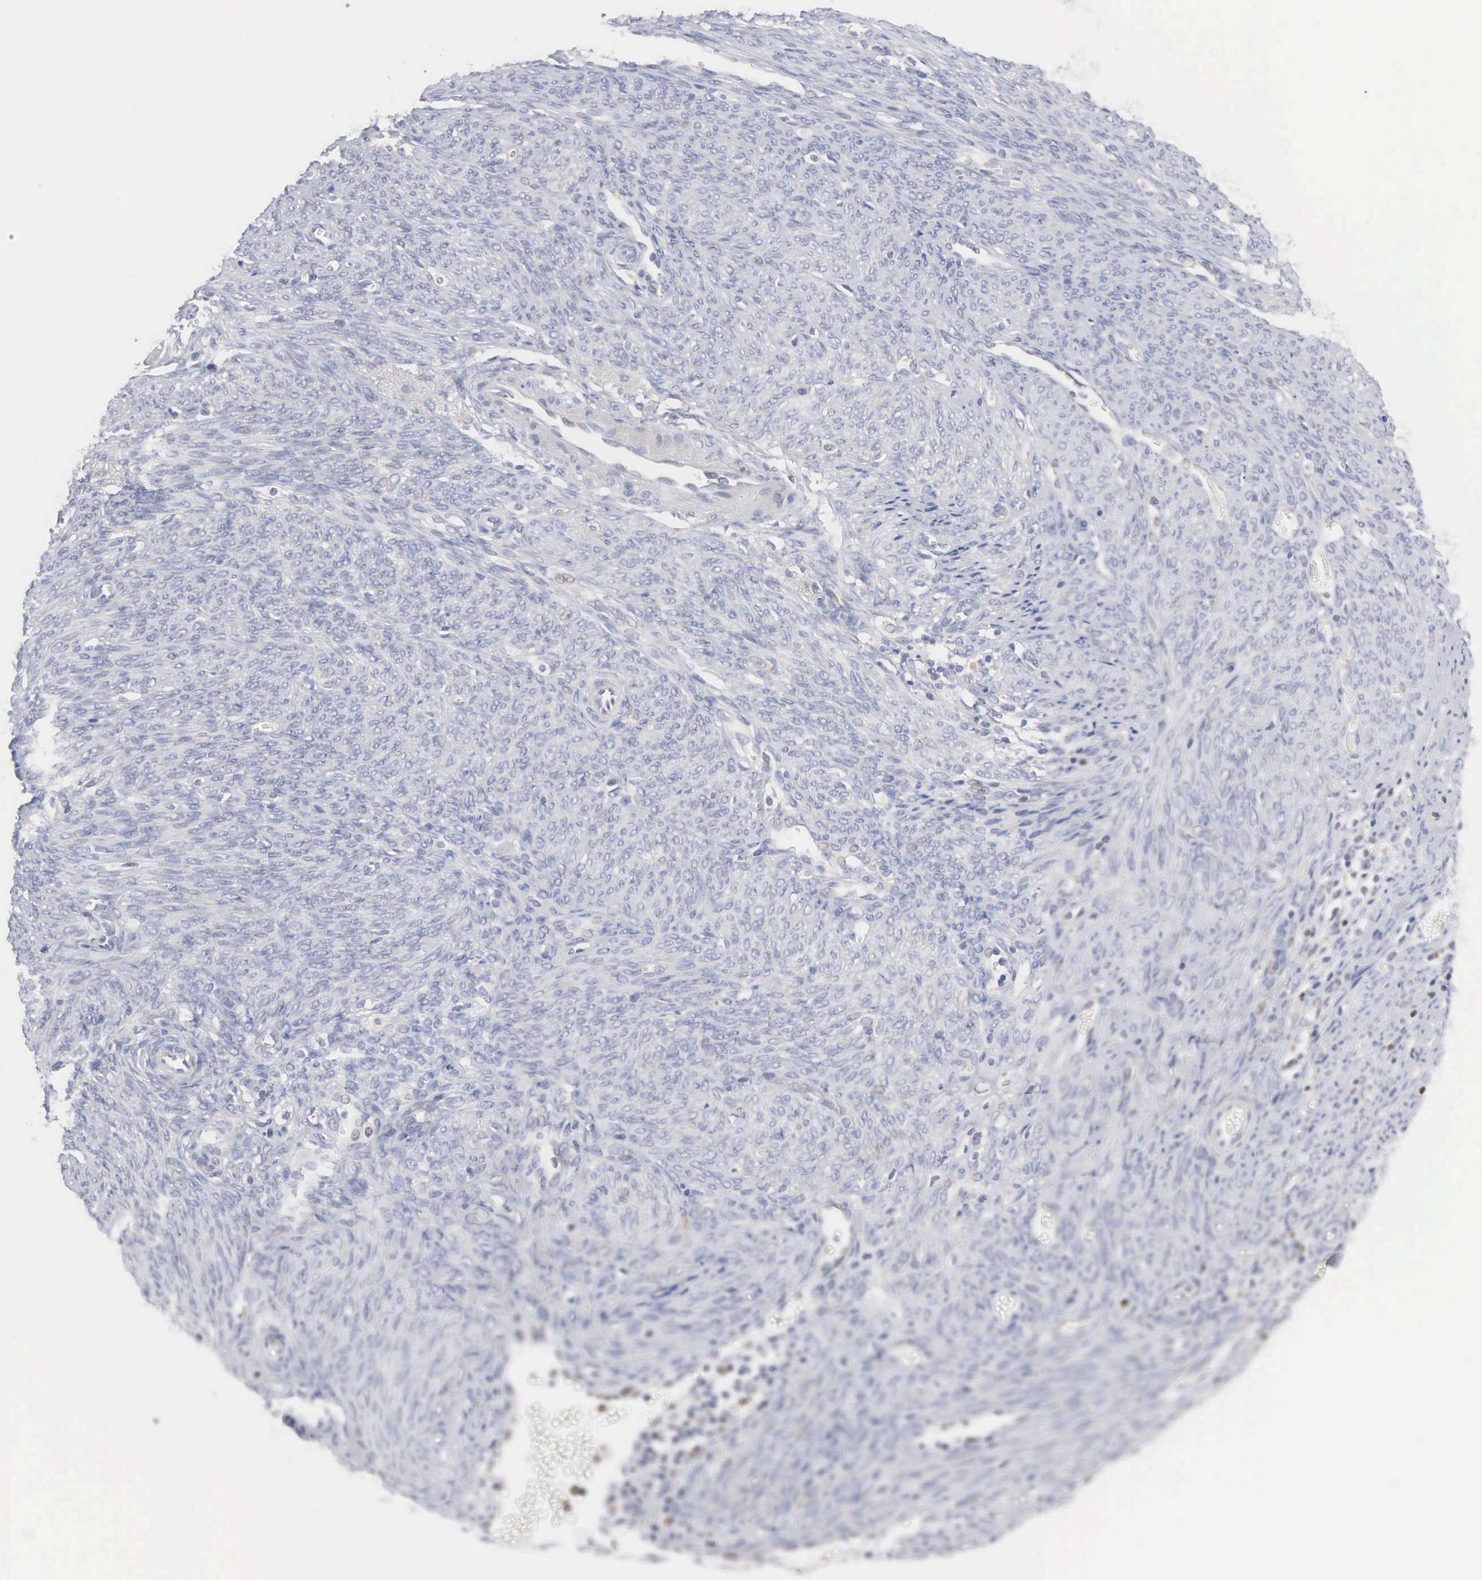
{"staining": {"intensity": "negative", "quantity": "none", "location": "none"}, "tissue": "endometrium", "cell_type": "Cells in endometrial stroma", "image_type": "normal", "snomed": [{"axis": "morphology", "description": "Normal tissue, NOS"}, {"axis": "topography", "description": "Uterus"}], "caption": "Immunohistochemistry (IHC) histopathology image of benign human endometrium stained for a protein (brown), which displays no positivity in cells in endometrial stroma. Brightfield microscopy of immunohistochemistry stained with DAB (3,3'-diaminobenzidine) (brown) and hematoxylin (blue), captured at high magnification.", "gene": "MTHFD1", "patient": {"sex": "female", "age": 83}}